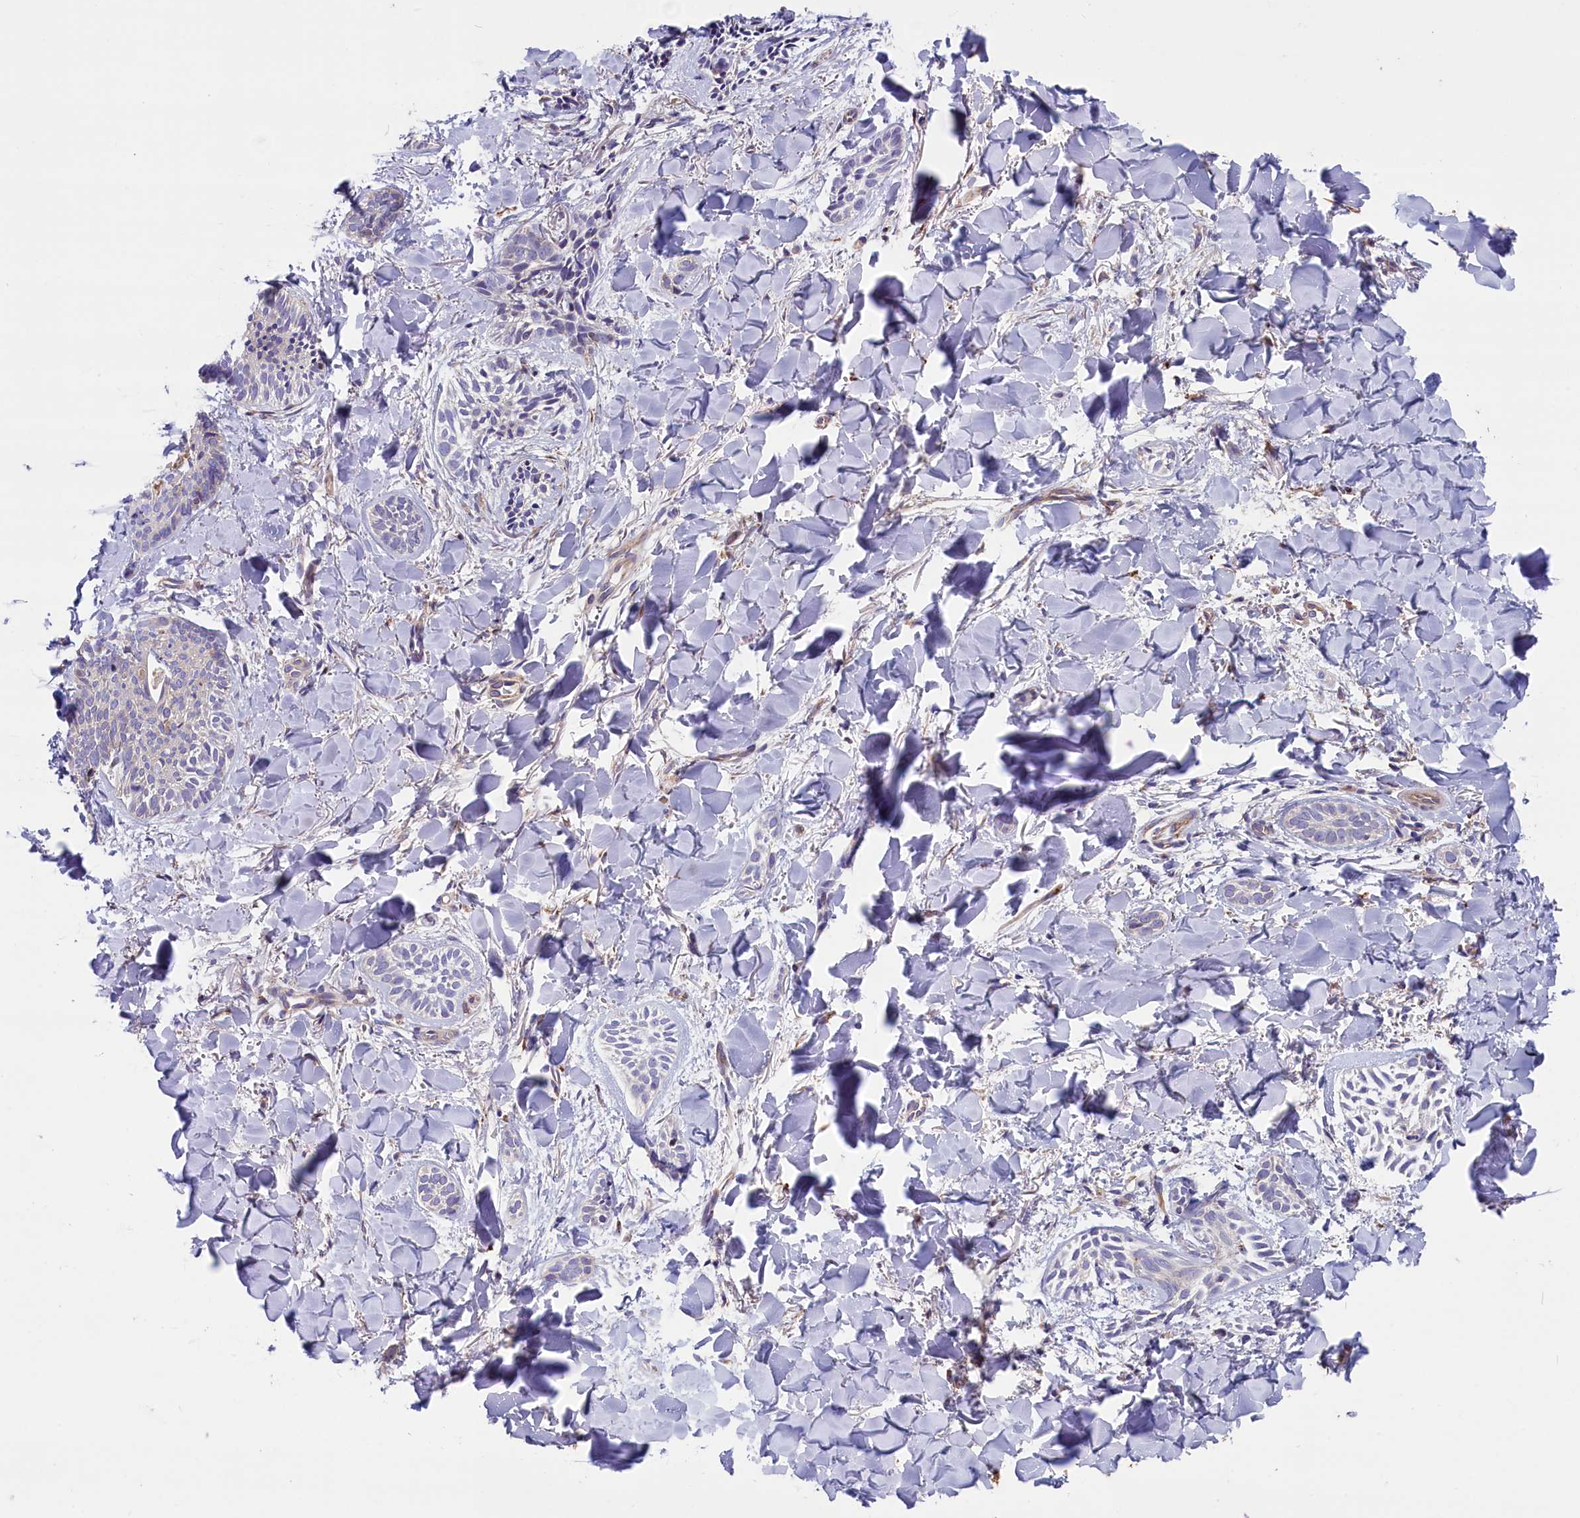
{"staining": {"intensity": "negative", "quantity": "none", "location": "none"}, "tissue": "skin cancer", "cell_type": "Tumor cells", "image_type": "cancer", "snomed": [{"axis": "morphology", "description": "Basal cell carcinoma"}, {"axis": "topography", "description": "Skin"}], "caption": "Immunohistochemistry (IHC) micrograph of skin cancer (basal cell carcinoma) stained for a protein (brown), which displays no expression in tumor cells.", "gene": "GPR108", "patient": {"sex": "female", "age": 59}}